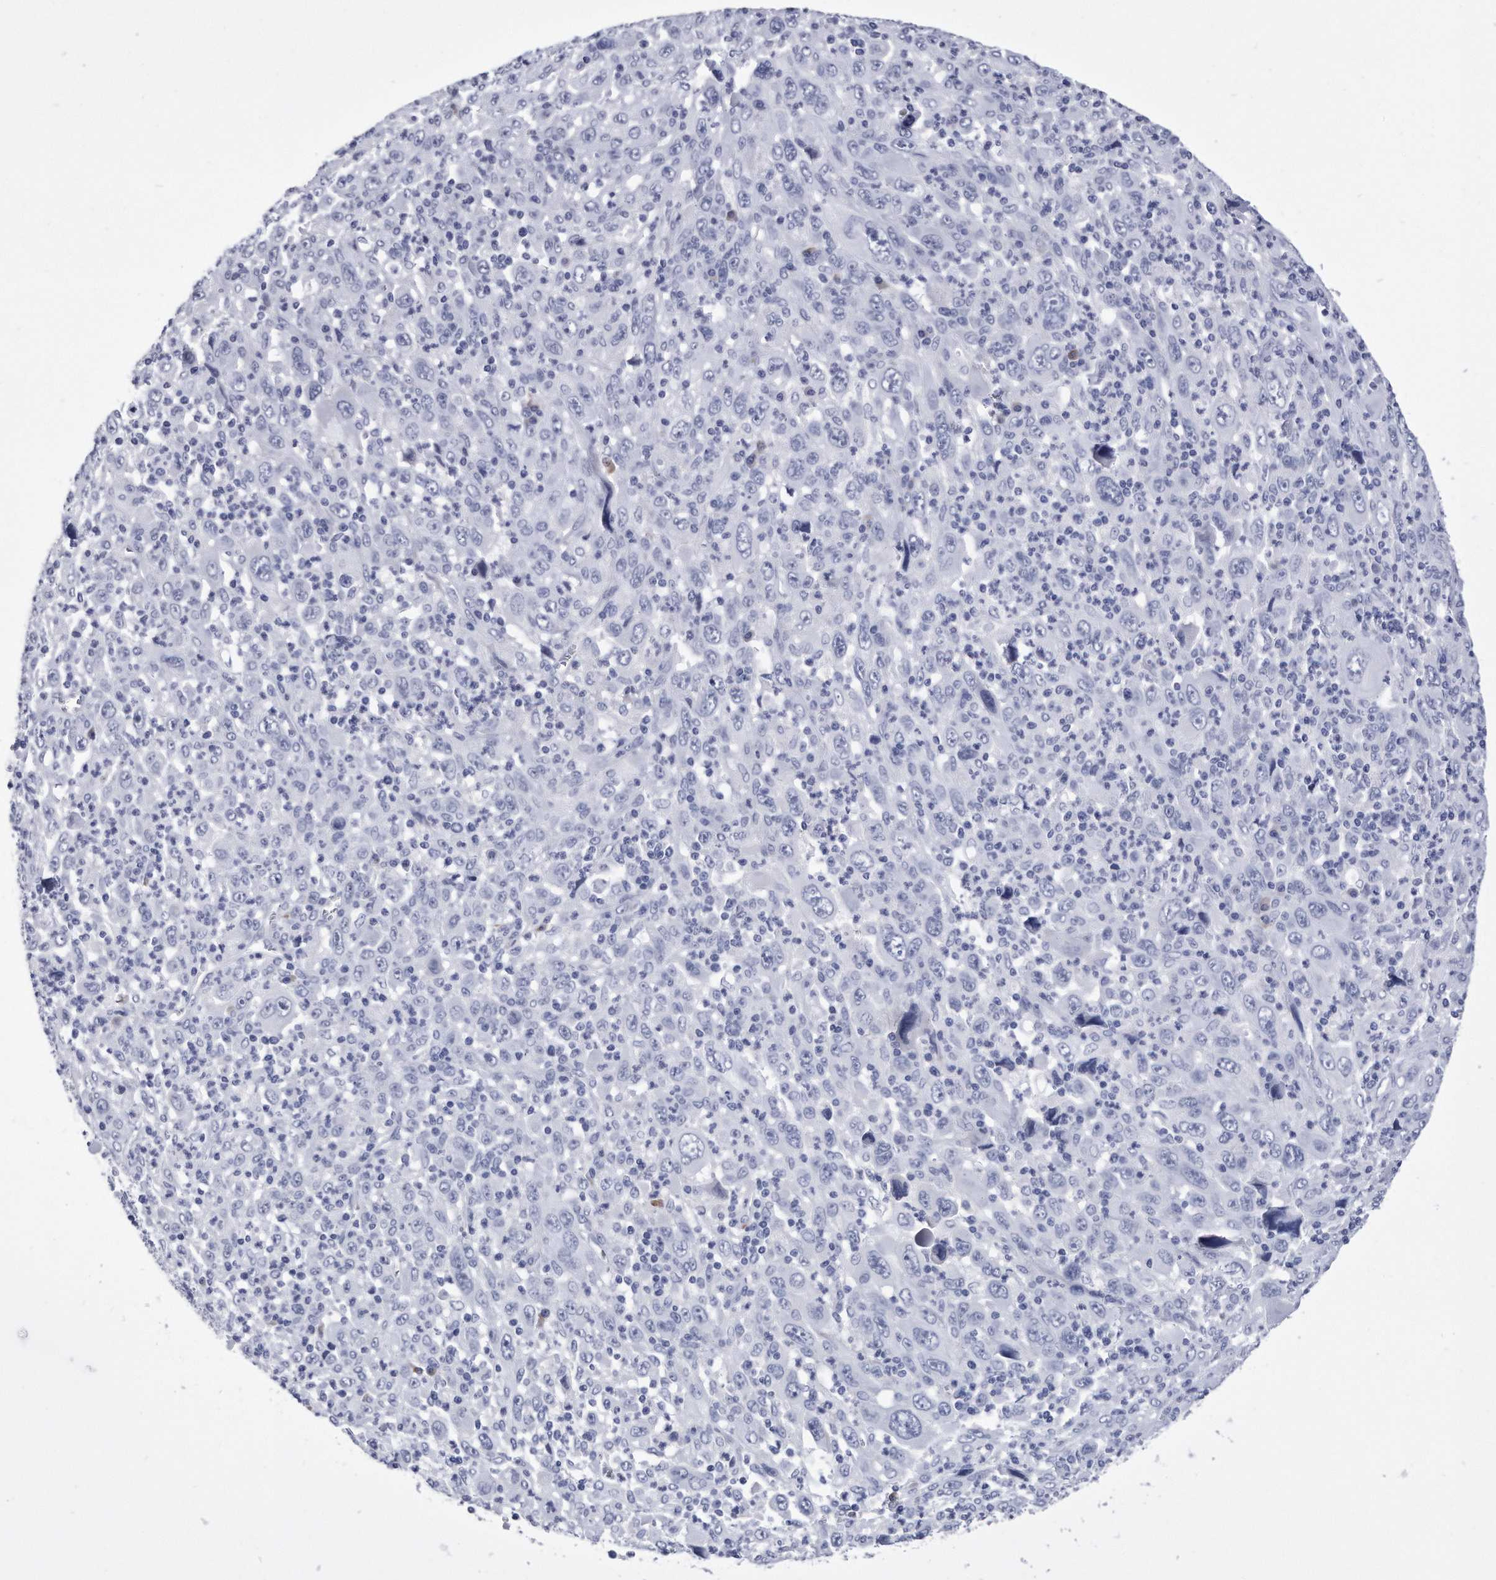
{"staining": {"intensity": "negative", "quantity": "none", "location": "none"}, "tissue": "melanoma", "cell_type": "Tumor cells", "image_type": "cancer", "snomed": [{"axis": "morphology", "description": "Malignant melanoma, Metastatic site"}, {"axis": "topography", "description": "Skin"}], "caption": "A high-resolution micrograph shows immunohistochemistry staining of melanoma, which demonstrates no significant positivity in tumor cells. Brightfield microscopy of immunohistochemistry (IHC) stained with DAB (3,3'-diaminobenzidine) (brown) and hematoxylin (blue), captured at high magnification.", "gene": "KCTD8", "patient": {"sex": "female", "age": 56}}